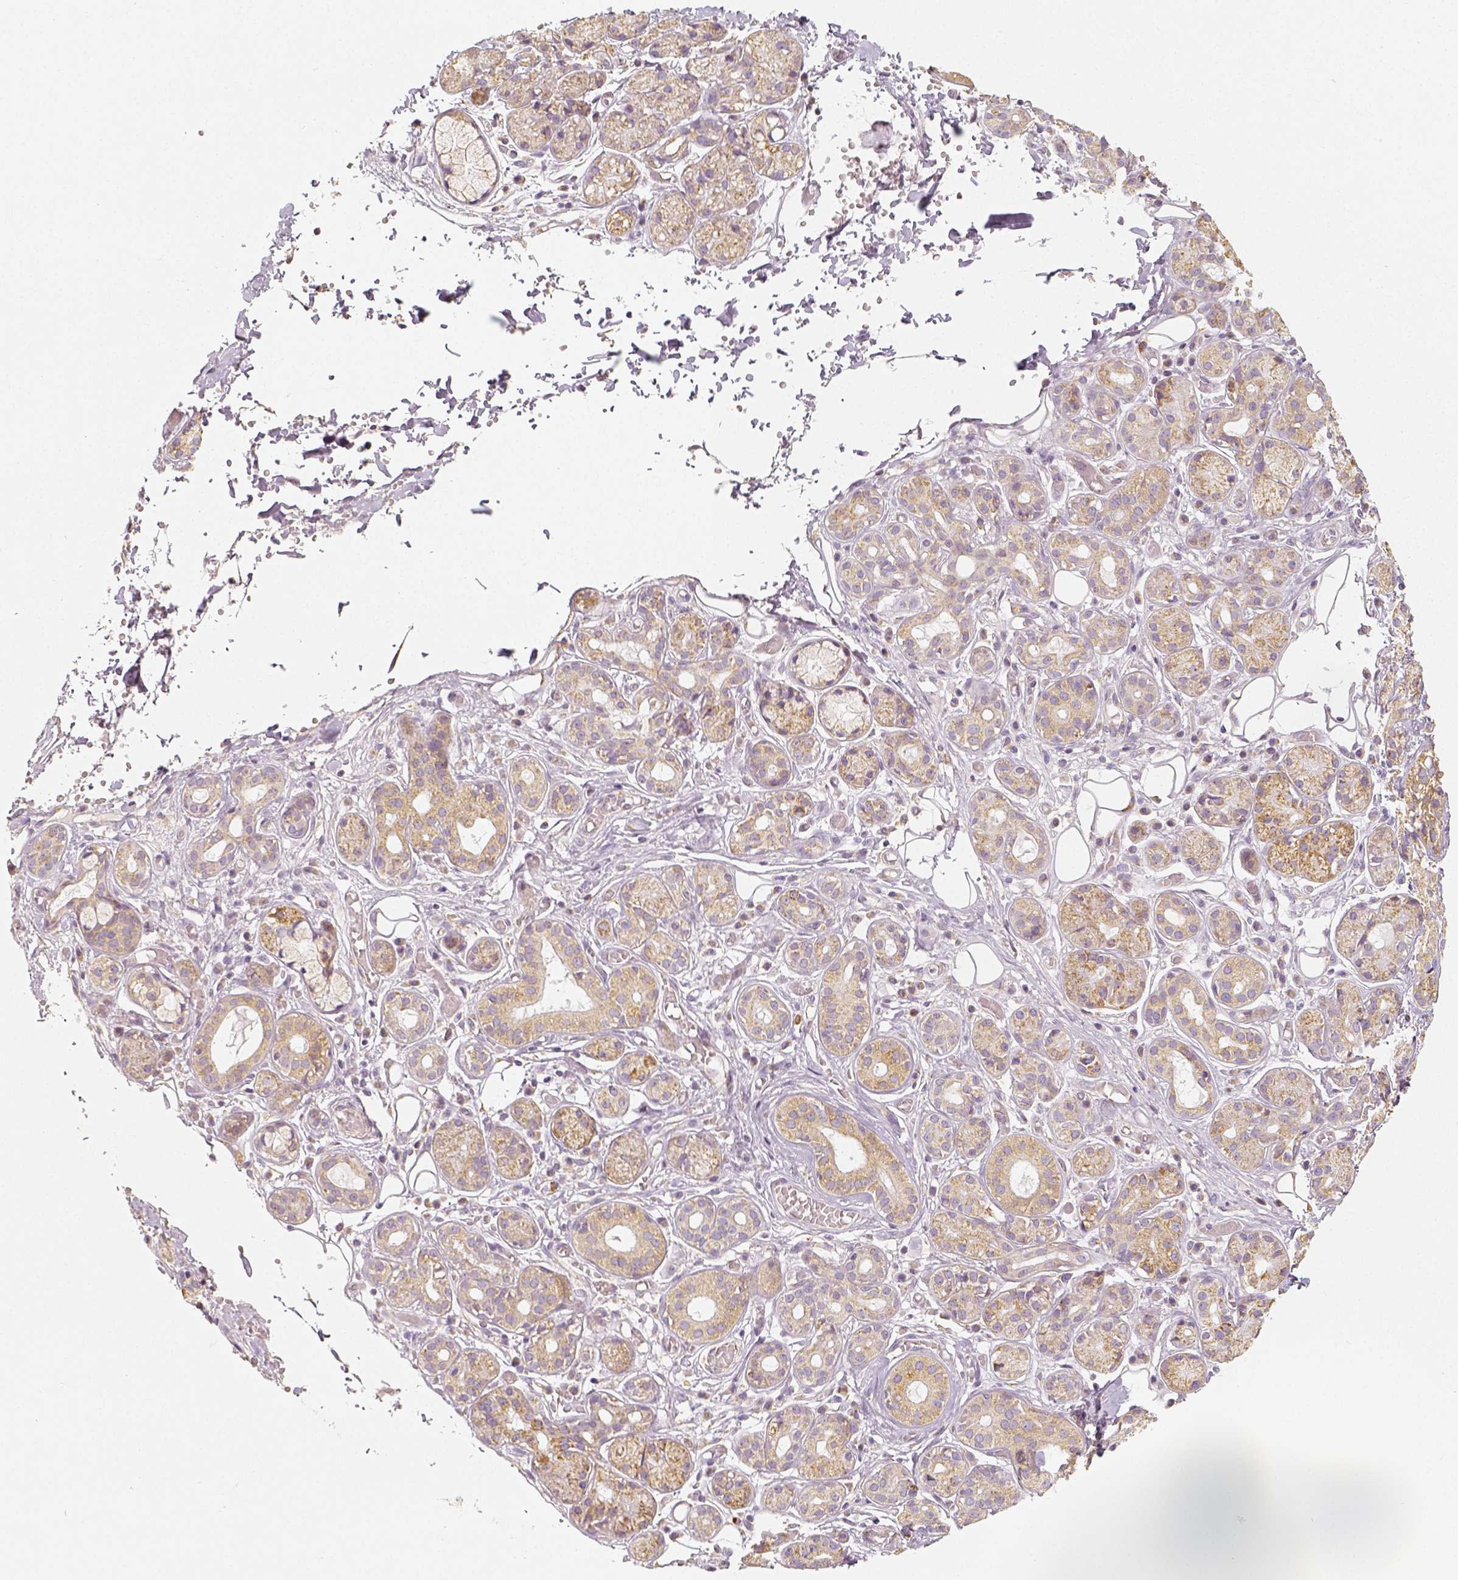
{"staining": {"intensity": "moderate", "quantity": "<25%", "location": "cytoplasmic/membranous"}, "tissue": "salivary gland", "cell_type": "Glandular cells", "image_type": "normal", "snomed": [{"axis": "morphology", "description": "Normal tissue, NOS"}, {"axis": "topography", "description": "Salivary gland"}, {"axis": "topography", "description": "Peripheral nerve tissue"}], "caption": "Benign salivary gland displays moderate cytoplasmic/membranous expression in about <25% of glandular cells, visualized by immunohistochemistry. (DAB (3,3'-diaminobenzidine) IHC, brown staining for protein, blue staining for nuclei).", "gene": "PGAM5", "patient": {"sex": "male", "age": 71}}